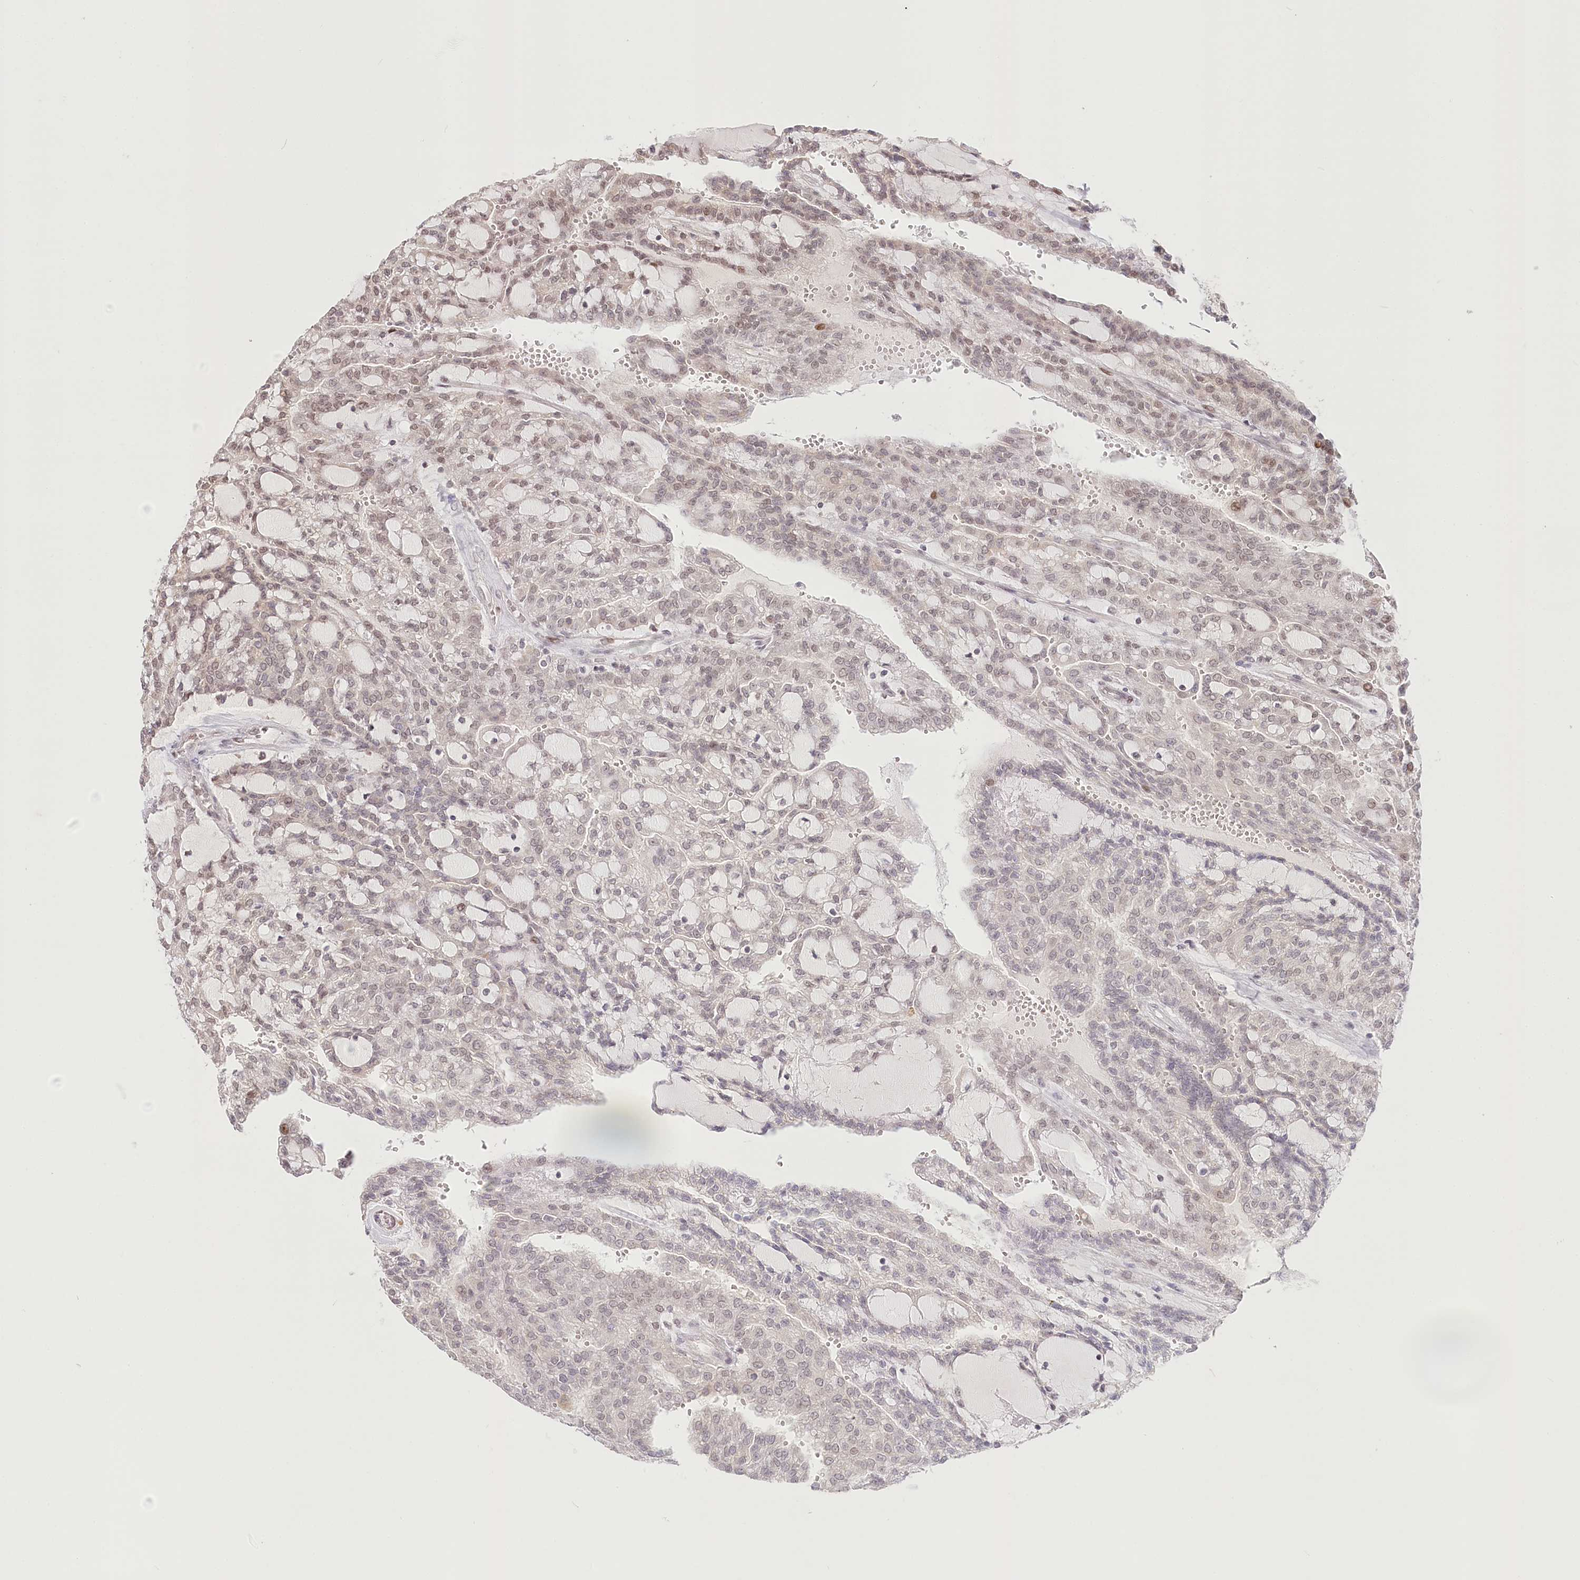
{"staining": {"intensity": "weak", "quantity": "25%-75%", "location": "nuclear"}, "tissue": "renal cancer", "cell_type": "Tumor cells", "image_type": "cancer", "snomed": [{"axis": "morphology", "description": "Adenocarcinoma, NOS"}, {"axis": "topography", "description": "Kidney"}], "caption": "Brown immunohistochemical staining in human adenocarcinoma (renal) demonstrates weak nuclear staining in approximately 25%-75% of tumor cells.", "gene": "PYURF", "patient": {"sex": "male", "age": 63}}